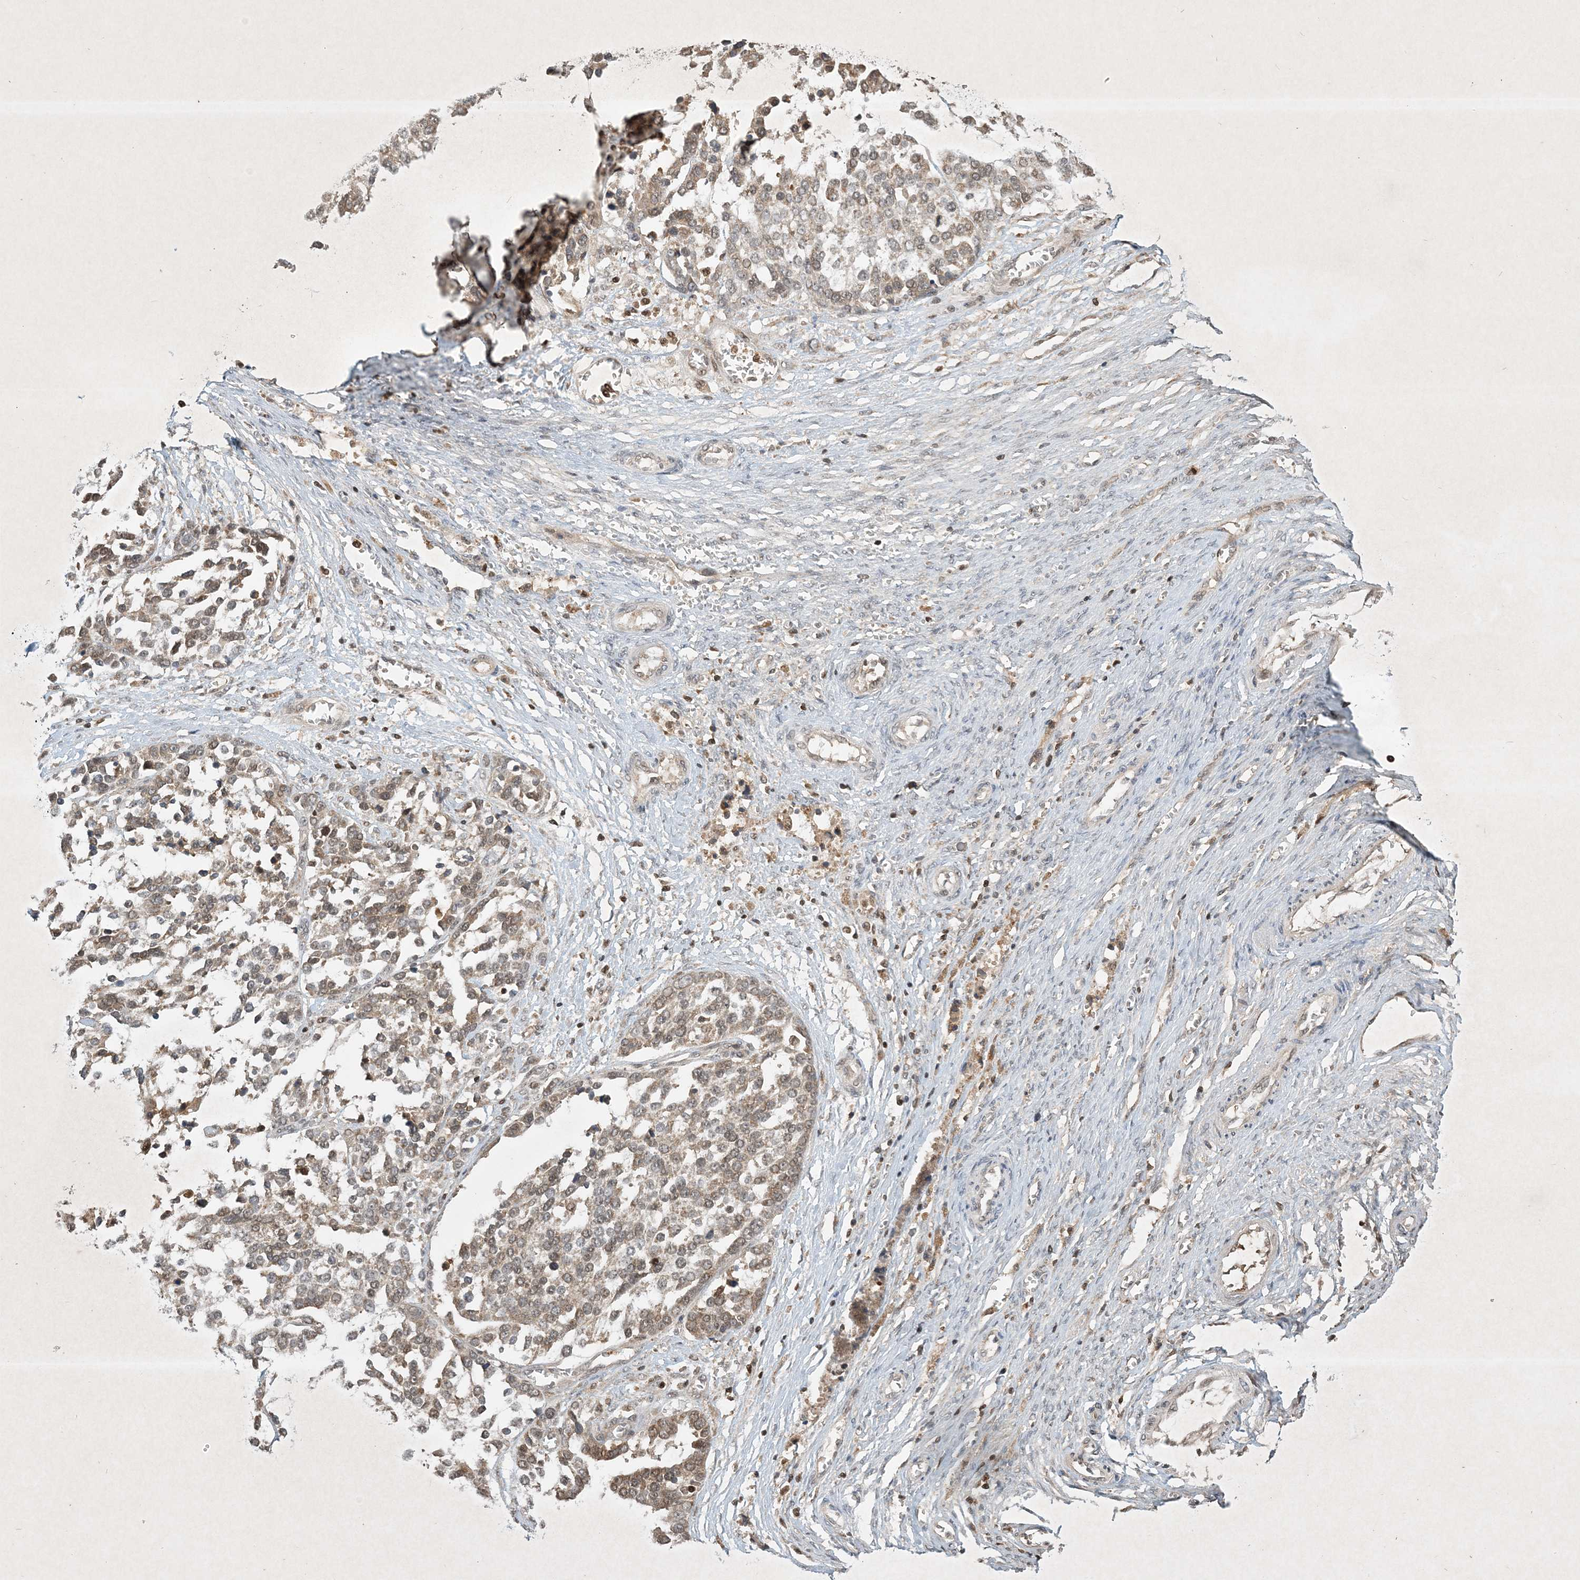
{"staining": {"intensity": "weak", "quantity": ">75%", "location": "cytoplasmic/membranous"}, "tissue": "ovarian cancer", "cell_type": "Tumor cells", "image_type": "cancer", "snomed": [{"axis": "morphology", "description": "Cystadenocarcinoma, serous, NOS"}, {"axis": "topography", "description": "Ovary"}], "caption": "Immunohistochemical staining of serous cystadenocarcinoma (ovarian) displays weak cytoplasmic/membranous protein staining in about >75% of tumor cells.", "gene": "PLTP", "patient": {"sex": "female", "age": 44}}